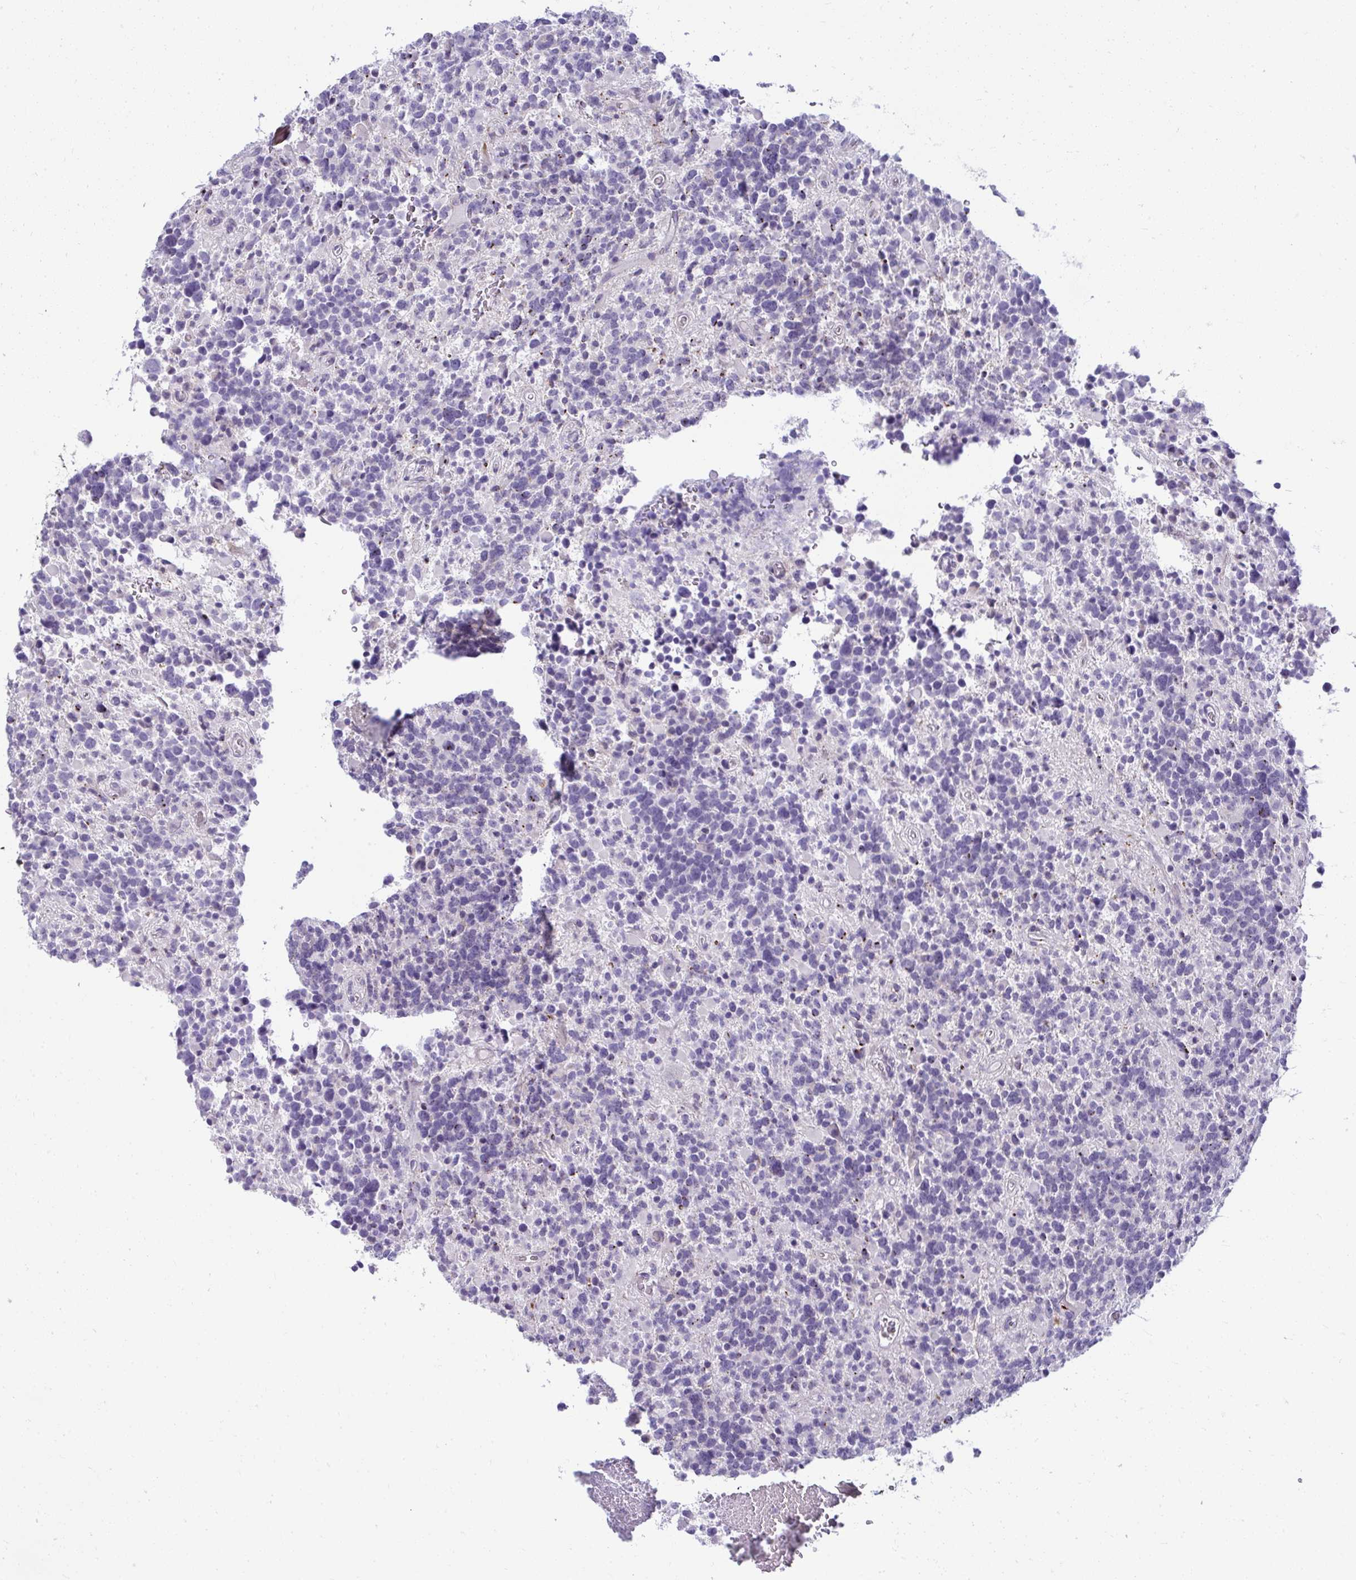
{"staining": {"intensity": "negative", "quantity": "none", "location": "none"}, "tissue": "glioma", "cell_type": "Tumor cells", "image_type": "cancer", "snomed": [{"axis": "morphology", "description": "Glioma, malignant, High grade"}, {"axis": "topography", "description": "Brain"}], "caption": "Tumor cells are negative for protein expression in human malignant glioma (high-grade). The staining was performed using DAB (3,3'-diaminobenzidine) to visualize the protein expression in brown, while the nuclei were stained in blue with hematoxylin (Magnification: 20x).", "gene": "VPS4B", "patient": {"sex": "female", "age": 40}}